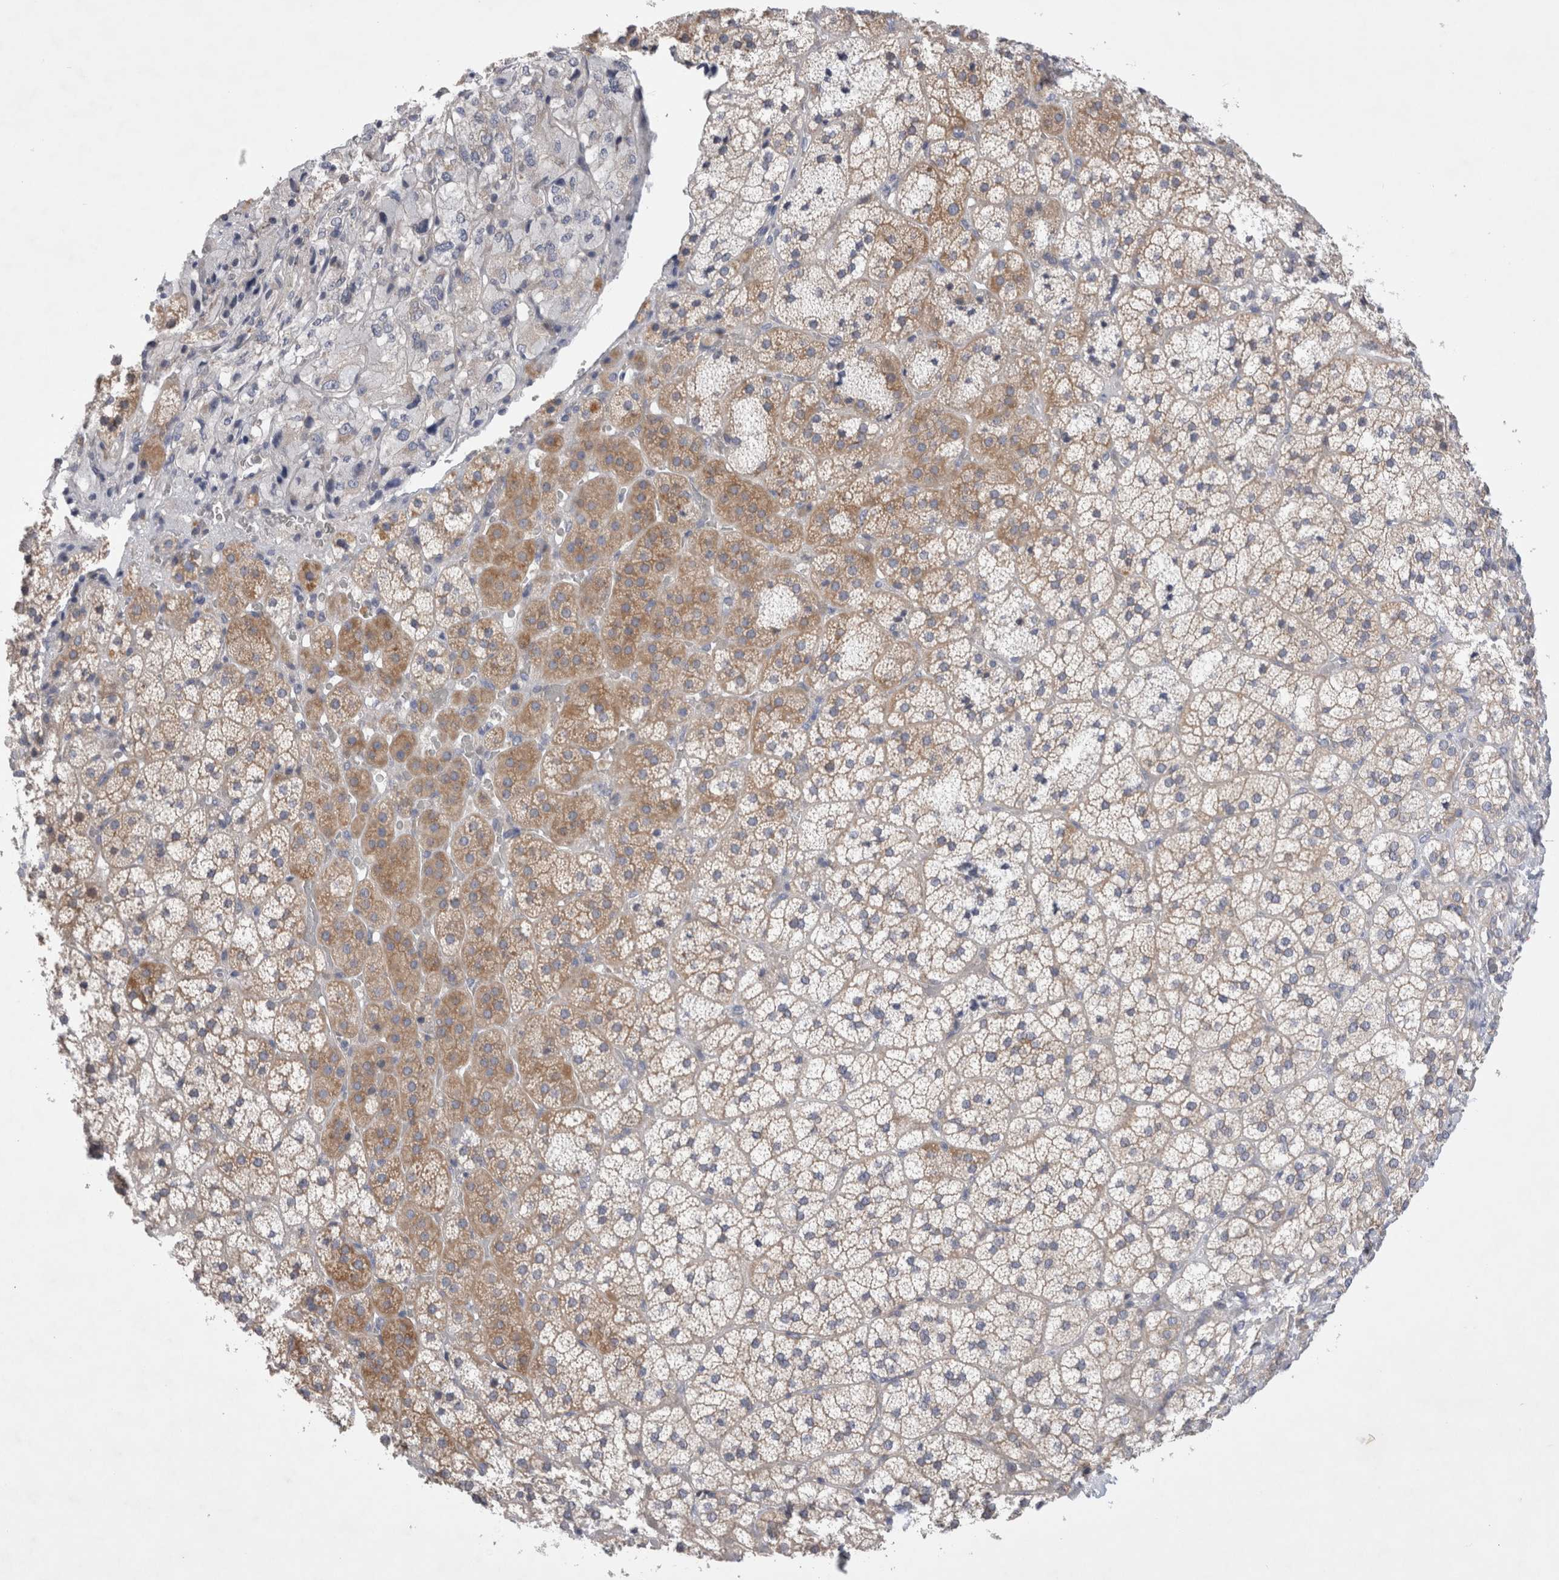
{"staining": {"intensity": "moderate", "quantity": "<25%", "location": "cytoplasmic/membranous"}, "tissue": "adrenal gland", "cell_type": "Glandular cells", "image_type": "normal", "snomed": [{"axis": "morphology", "description": "Normal tissue, NOS"}, {"axis": "topography", "description": "Adrenal gland"}], "caption": "Protein analysis of unremarkable adrenal gland exhibits moderate cytoplasmic/membranous staining in approximately <25% of glandular cells. (DAB IHC with brightfield microscopy, high magnification).", "gene": "RBM12B", "patient": {"sex": "female", "age": 44}}